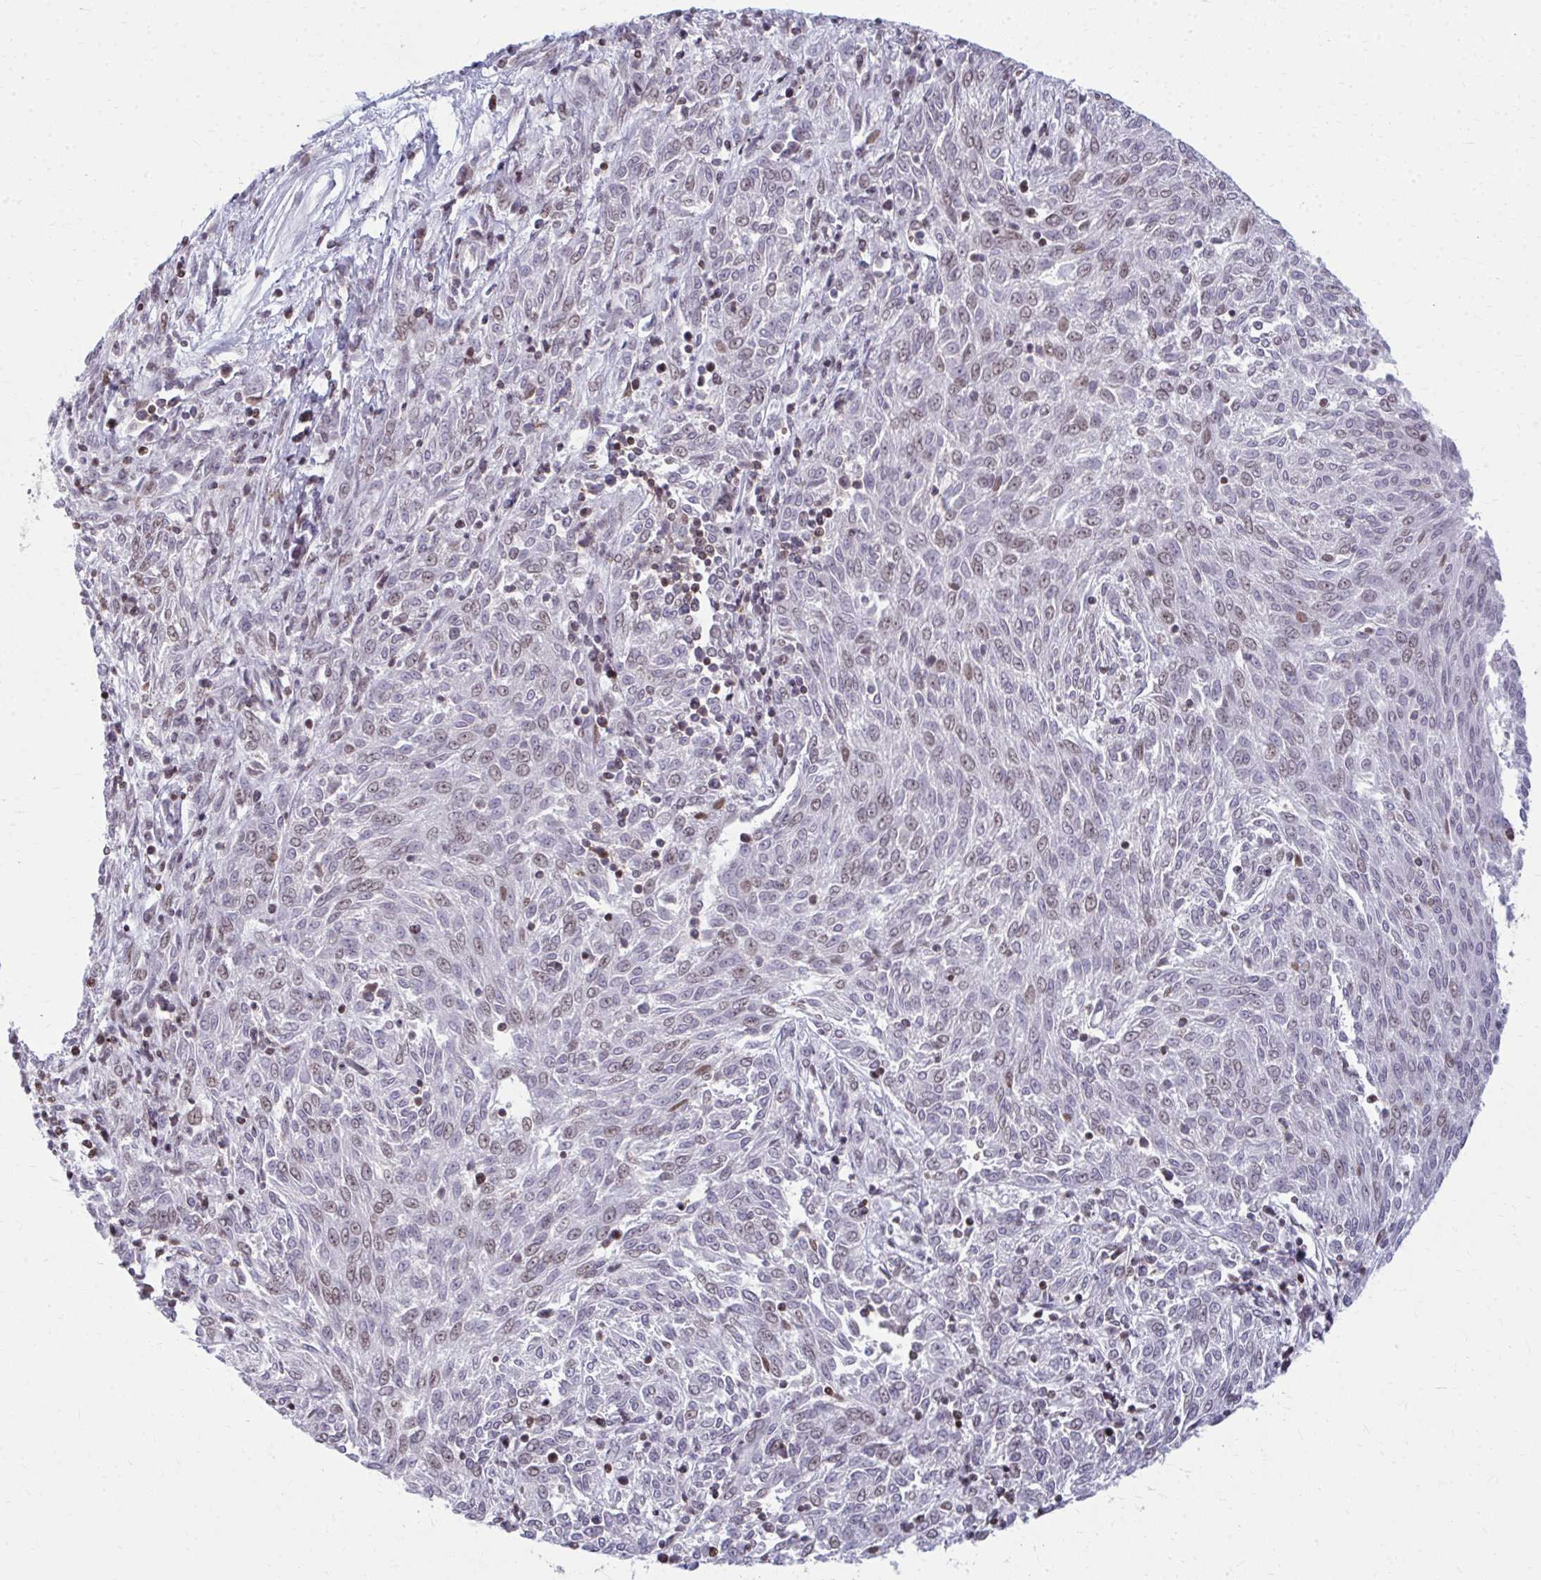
{"staining": {"intensity": "weak", "quantity": "25%-75%", "location": "nuclear"}, "tissue": "melanoma", "cell_type": "Tumor cells", "image_type": "cancer", "snomed": [{"axis": "morphology", "description": "Malignant melanoma, NOS"}, {"axis": "topography", "description": "Skin"}], "caption": "Weak nuclear staining is seen in about 25%-75% of tumor cells in melanoma. Using DAB (brown) and hematoxylin (blue) stains, captured at high magnification using brightfield microscopy.", "gene": "AP5M1", "patient": {"sex": "female", "age": 72}}